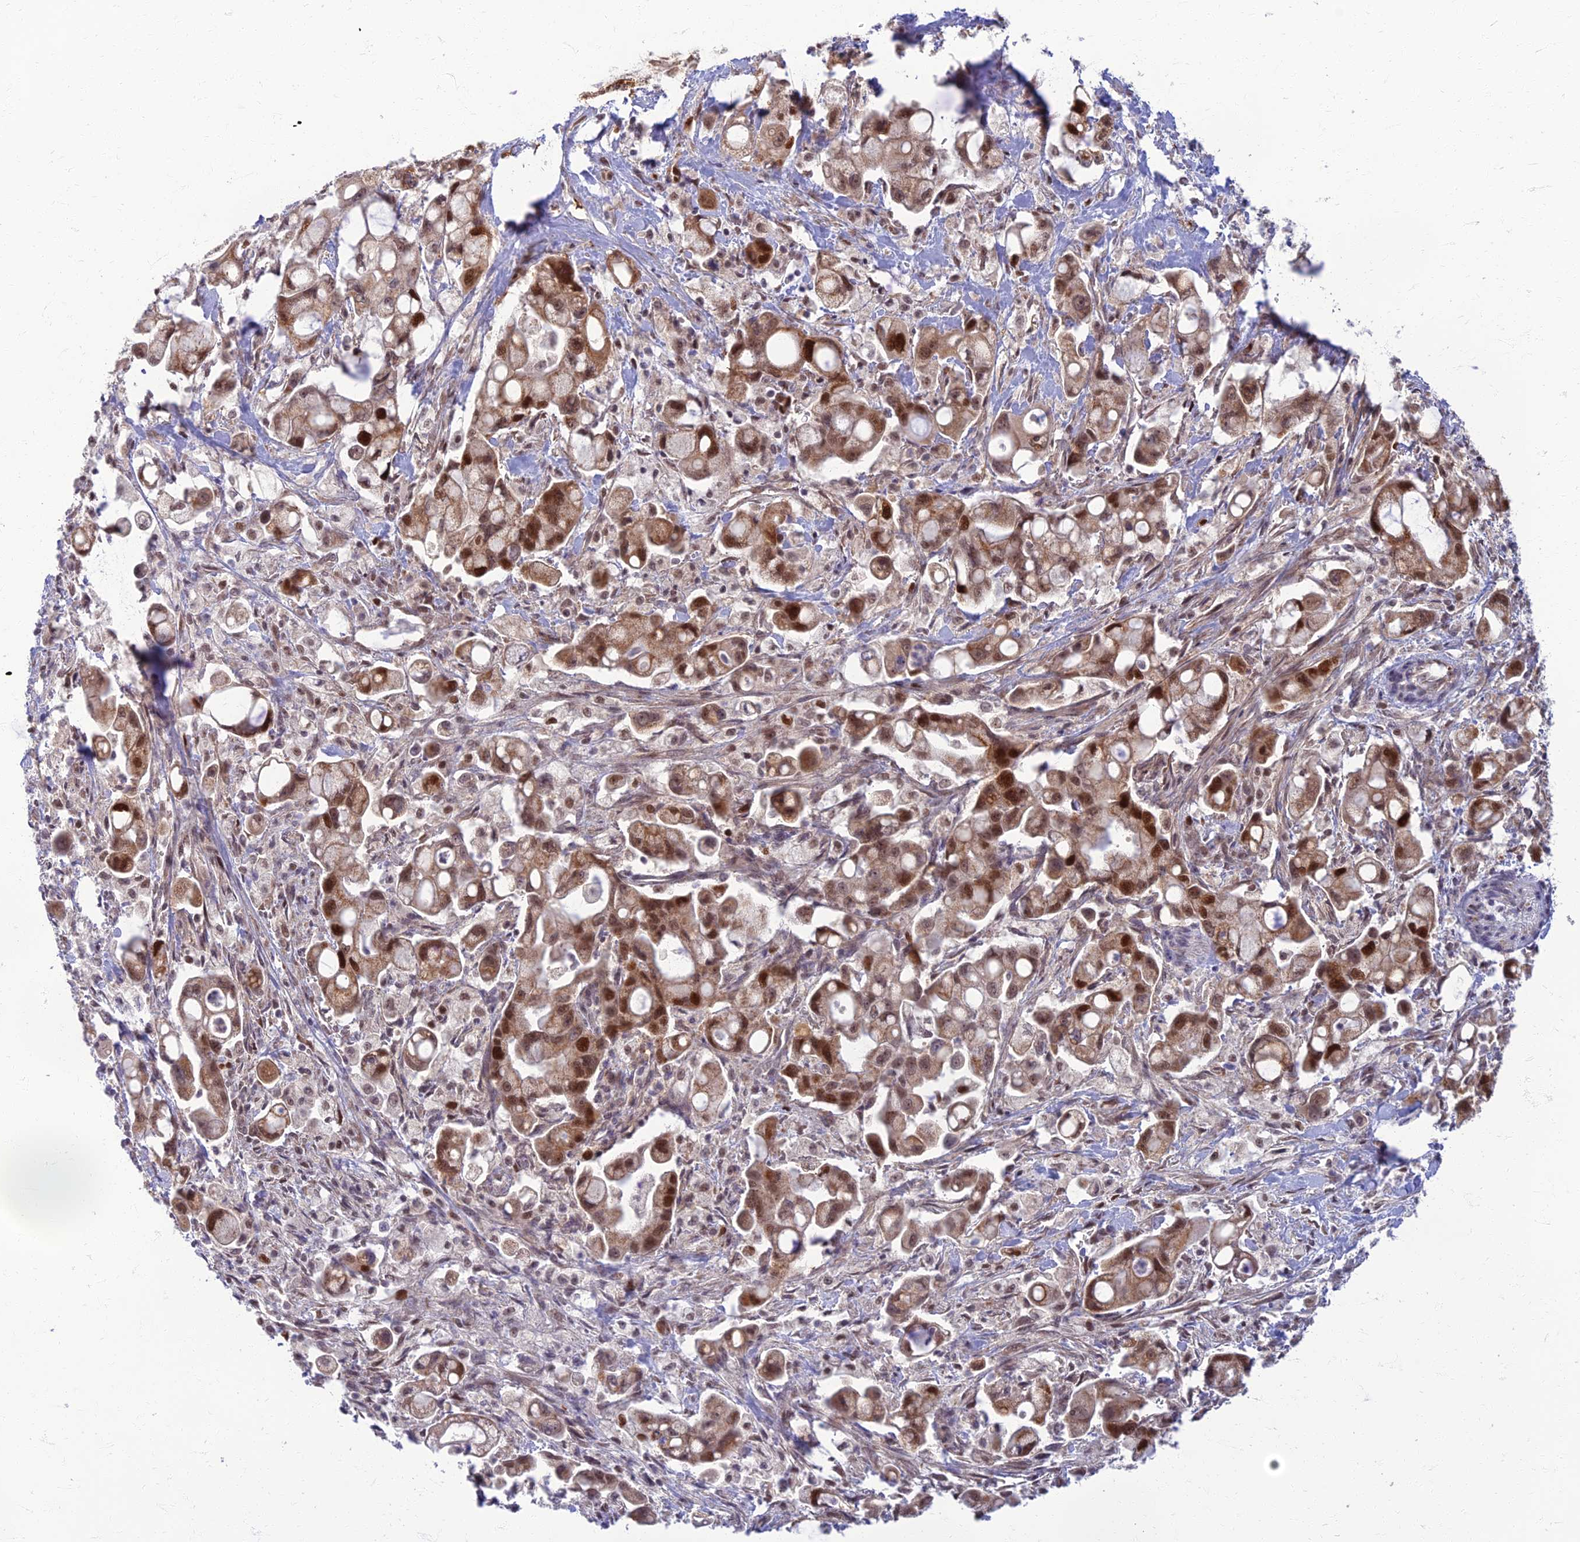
{"staining": {"intensity": "moderate", "quantity": ">75%", "location": "nuclear"}, "tissue": "pancreatic cancer", "cell_type": "Tumor cells", "image_type": "cancer", "snomed": [{"axis": "morphology", "description": "Adenocarcinoma, NOS"}, {"axis": "topography", "description": "Pancreas"}], "caption": "Protein expression analysis of pancreatic cancer (adenocarcinoma) reveals moderate nuclear positivity in approximately >75% of tumor cells.", "gene": "EARS2", "patient": {"sex": "male", "age": 68}}